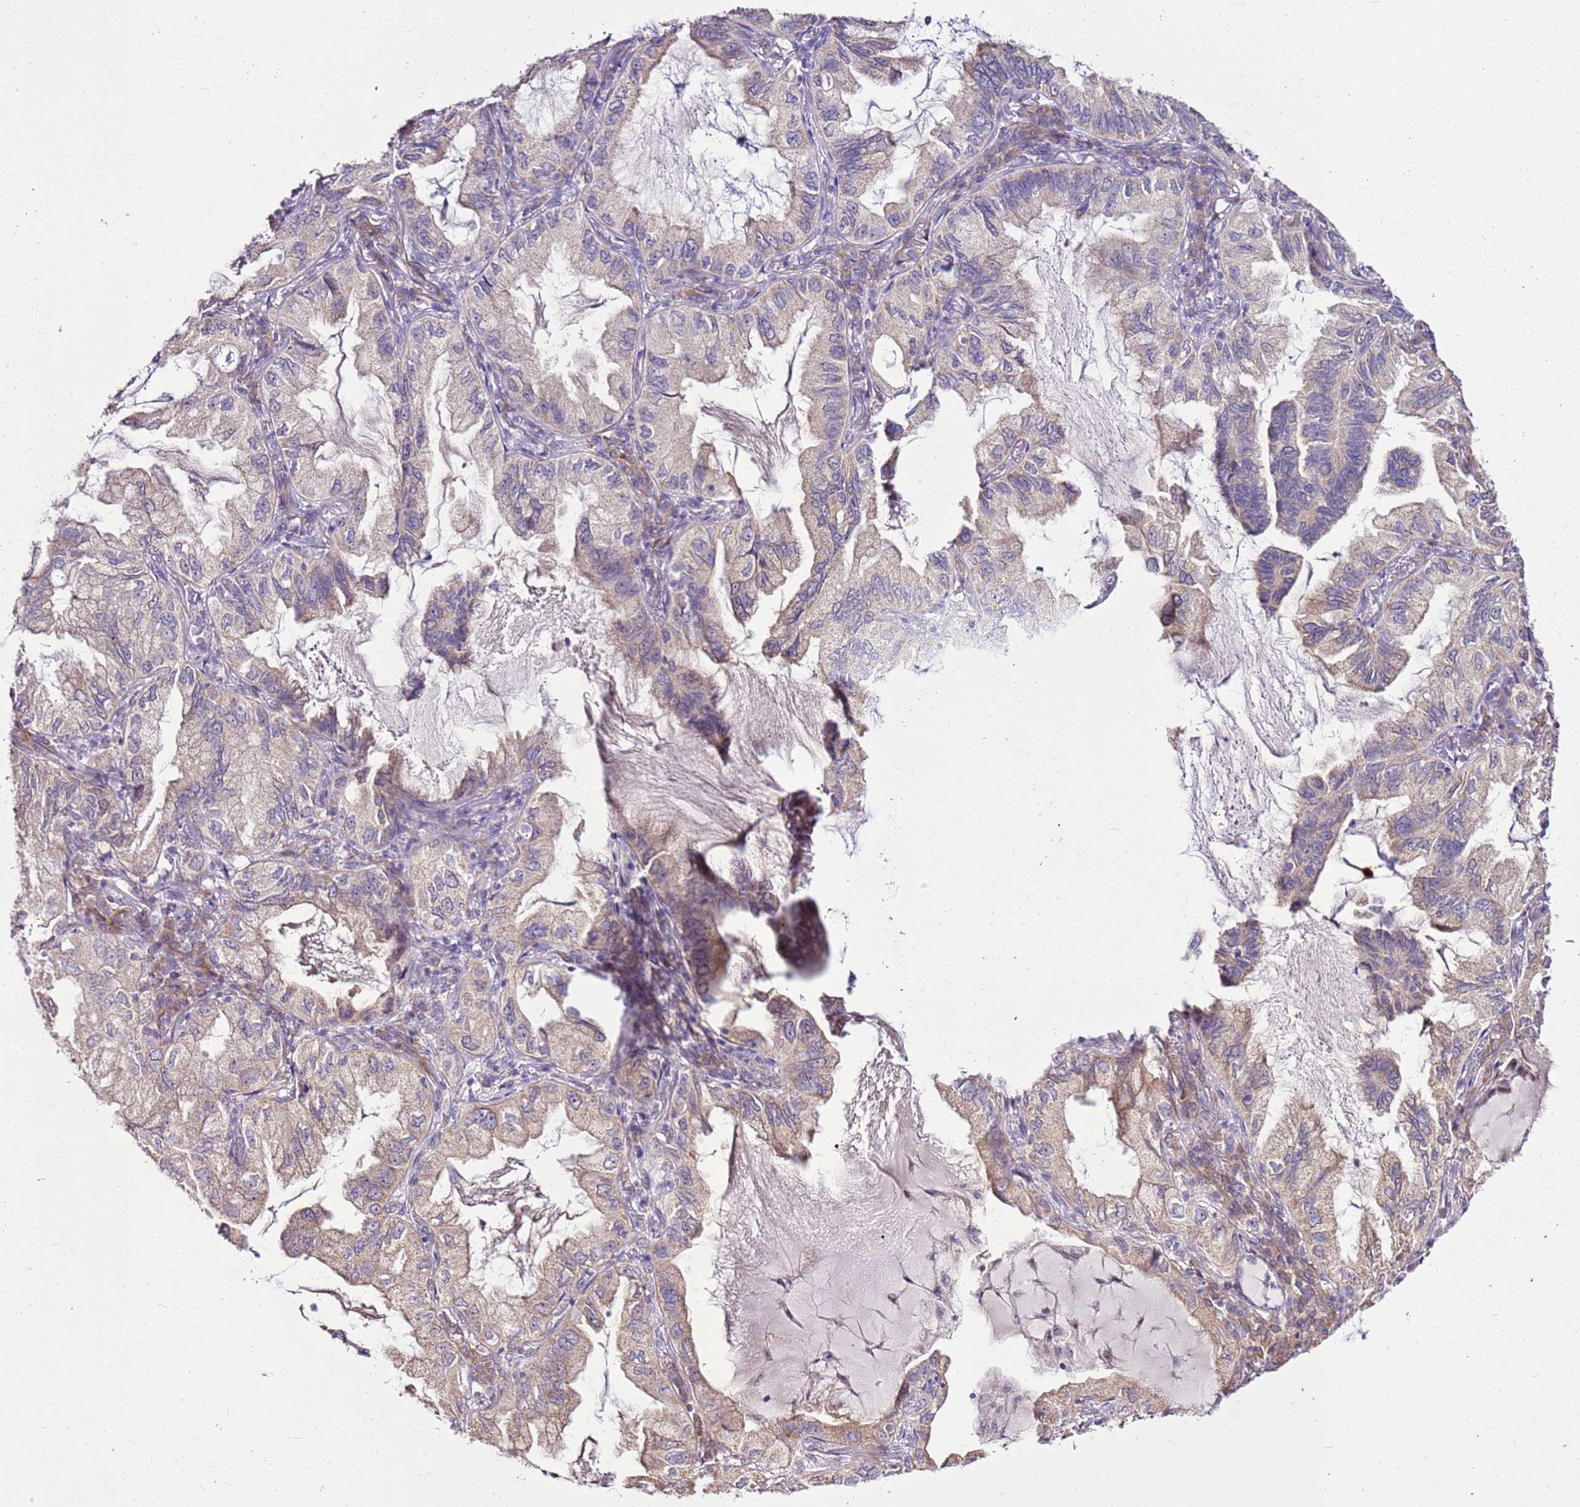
{"staining": {"intensity": "weak", "quantity": ">75%", "location": "cytoplasmic/membranous"}, "tissue": "lung cancer", "cell_type": "Tumor cells", "image_type": "cancer", "snomed": [{"axis": "morphology", "description": "Adenocarcinoma, NOS"}, {"axis": "topography", "description": "Lung"}], "caption": "A low amount of weak cytoplasmic/membranous positivity is present in about >75% of tumor cells in lung cancer tissue.", "gene": "SLC38A5", "patient": {"sex": "female", "age": 69}}